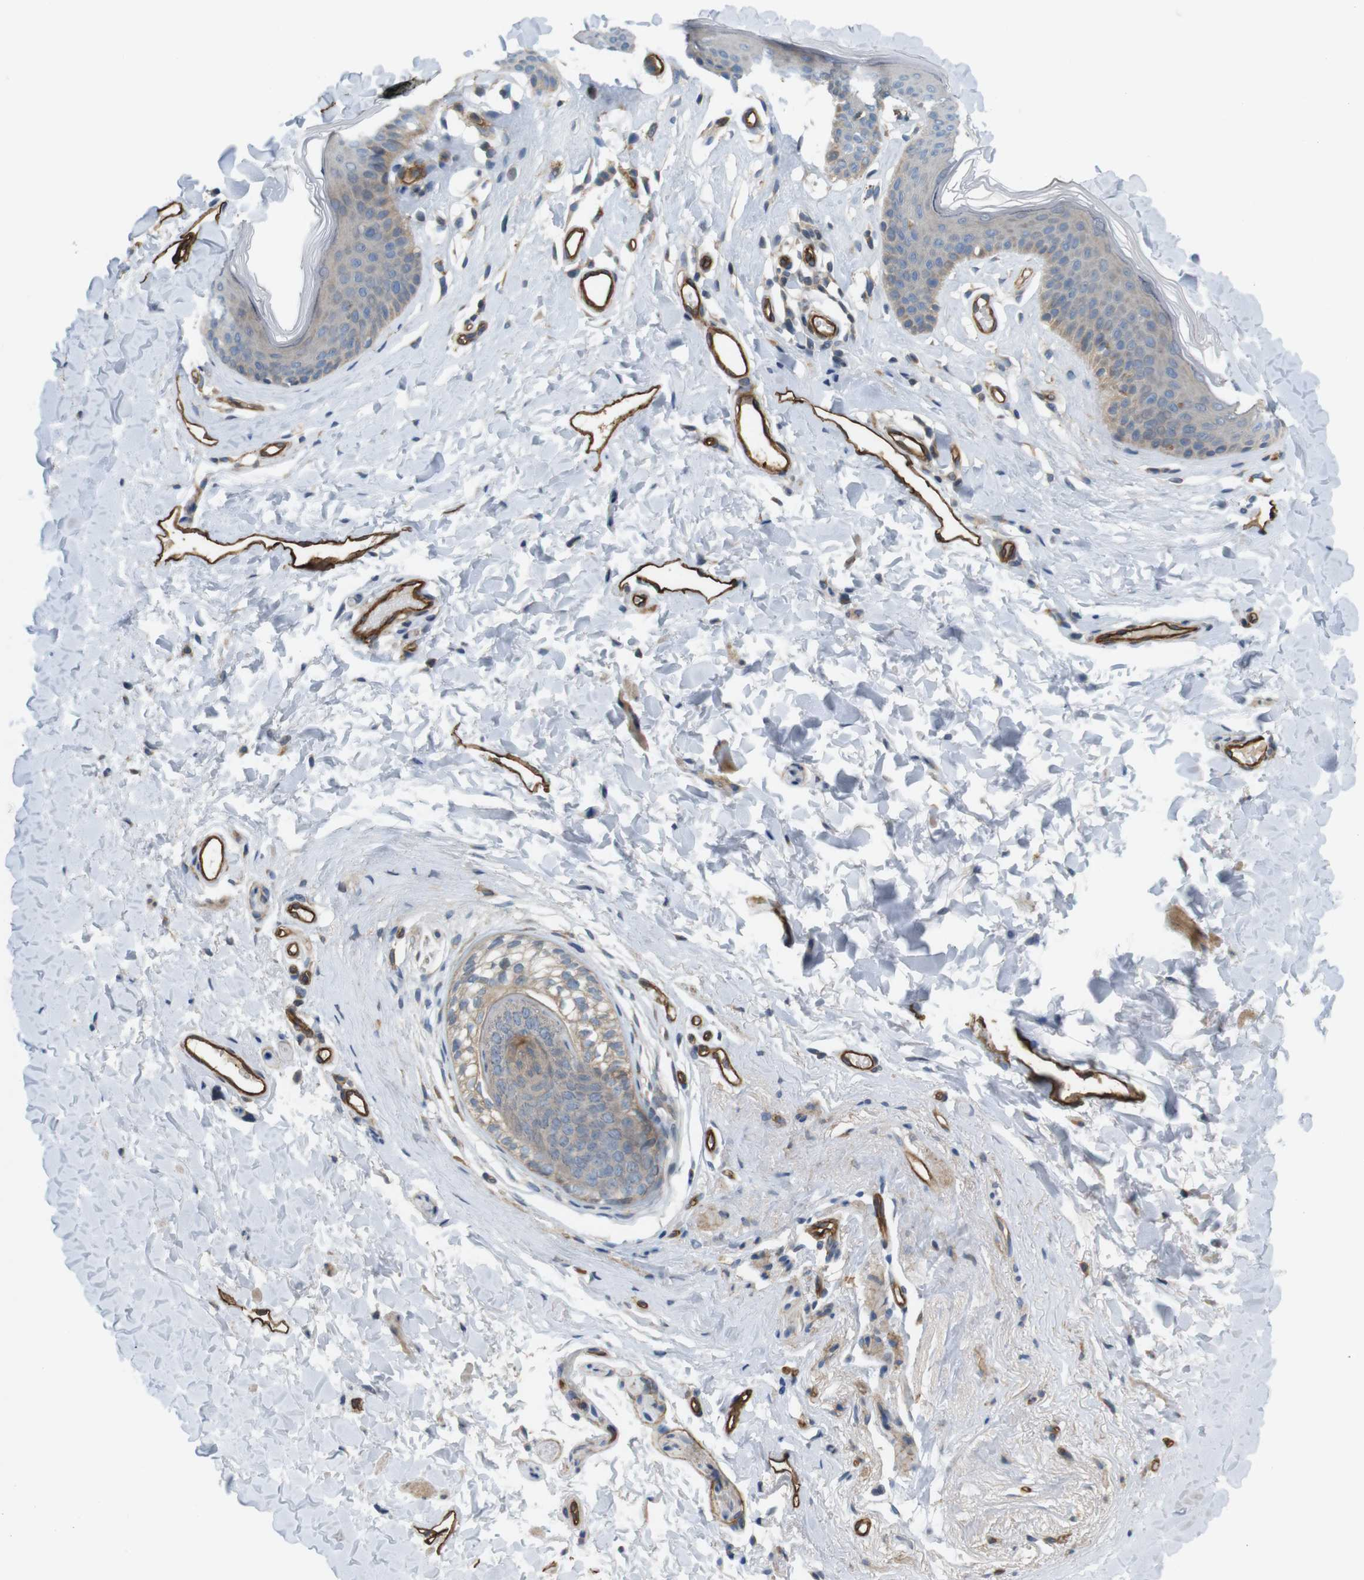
{"staining": {"intensity": "weak", "quantity": ">75%", "location": "cytoplasmic/membranous"}, "tissue": "skin", "cell_type": "Epidermal cells", "image_type": "normal", "snomed": [{"axis": "morphology", "description": "Normal tissue, NOS"}, {"axis": "morphology", "description": "Inflammation, NOS"}, {"axis": "topography", "description": "Vulva"}], "caption": "Human skin stained with a brown dye displays weak cytoplasmic/membranous positive expression in about >75% of epidermal cells.", "gene": "BVES", "patient": {"sex": "female", "age": 84}}